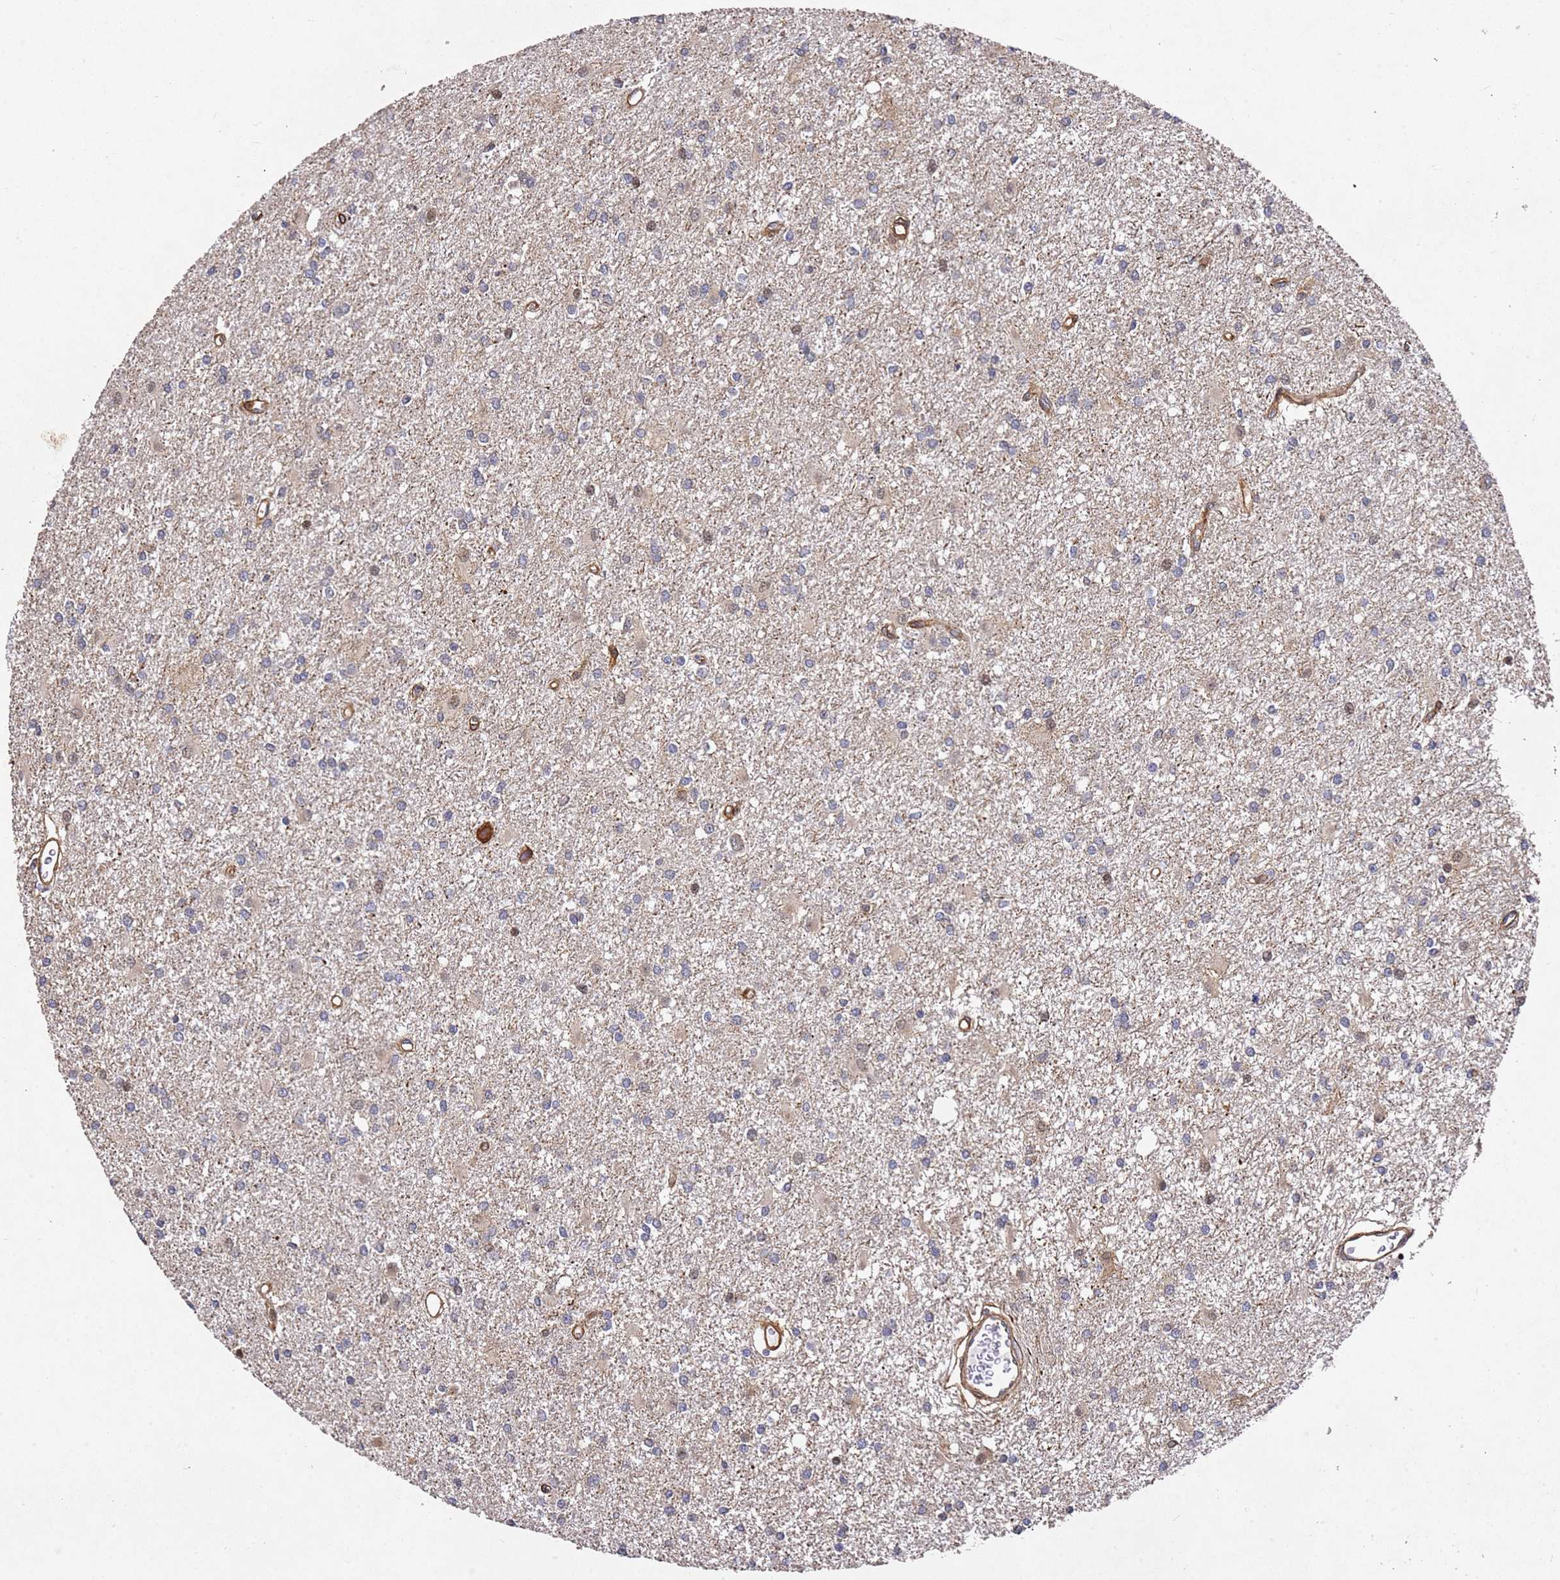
{"staining": {"intensity": "negative", "quantity": "none", "location": "none"}, "tissue": "glioma", "cell_type": "Tumor cells", "image_type": "cancer", "snomed": [{"axis": "morphology", "description": "Glioma, malignant, High grade"}, {"axis": "topography", "description": "Brain"}], "caption": "Human glioma stained for a protein using immunohistochemistry exhibits no positivity in tumor cells.", "gene": "ZNF296", "patient": {"sex": "female", "age": 50}}